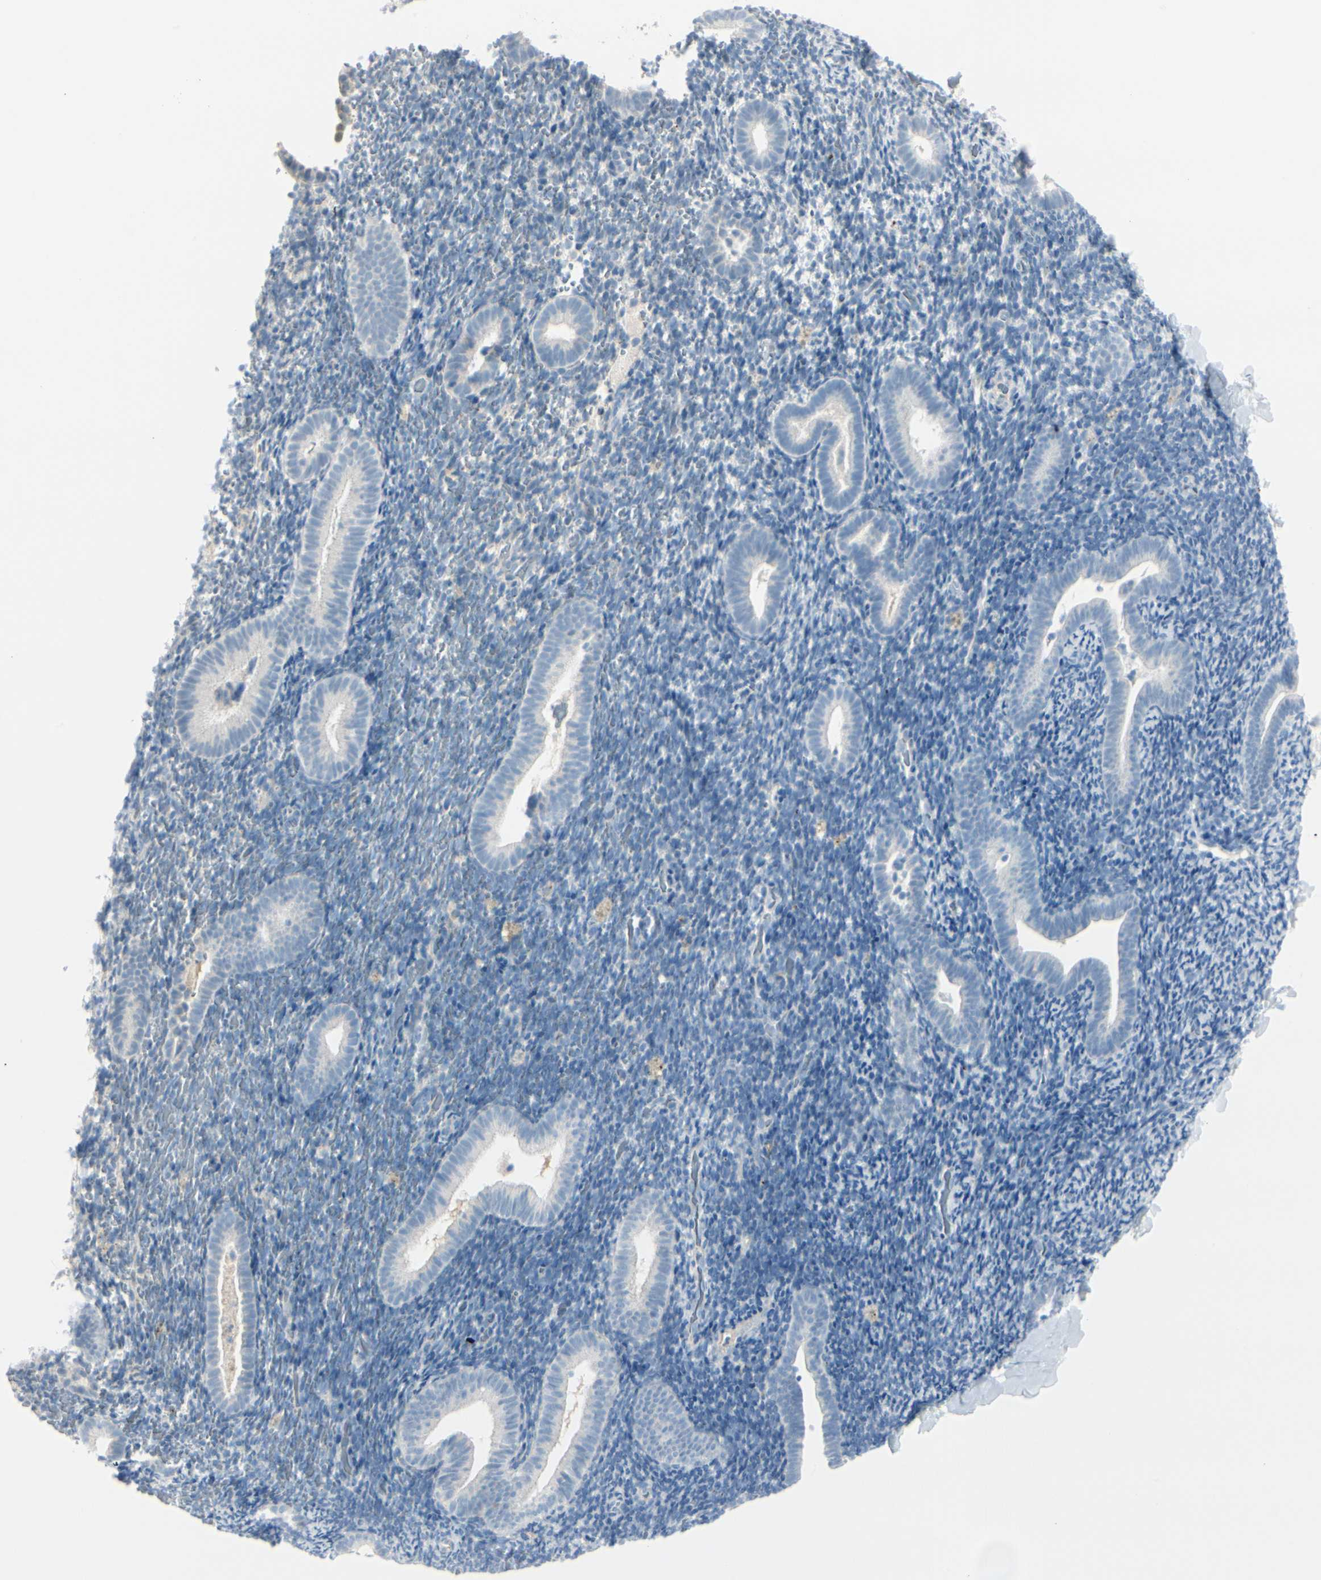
{"staining": {"intensity": "negative", "quantity": "none", "location": "none"}, "tissue": "endometrium", "cell_type": "Cells in endometrial stroma", "image_type": "normal", "snomed": [{"axis": "morphology", "description": "Normal tissue, NOS"}, {"axis": "topography", "description": "Endometrium"}], "caption": "An immunohistochemistry (IHC) image of unremarkable endometrium is shown. There is no staining in cells in endometrial stroma of endometrium. (Stains: DAB IHC with hematoxylin counter stain, Microscopy: brightfield microscopy at high magnification).", "gene": "CACNA2D1", "patient": {"sex": "female", "age": 51}}